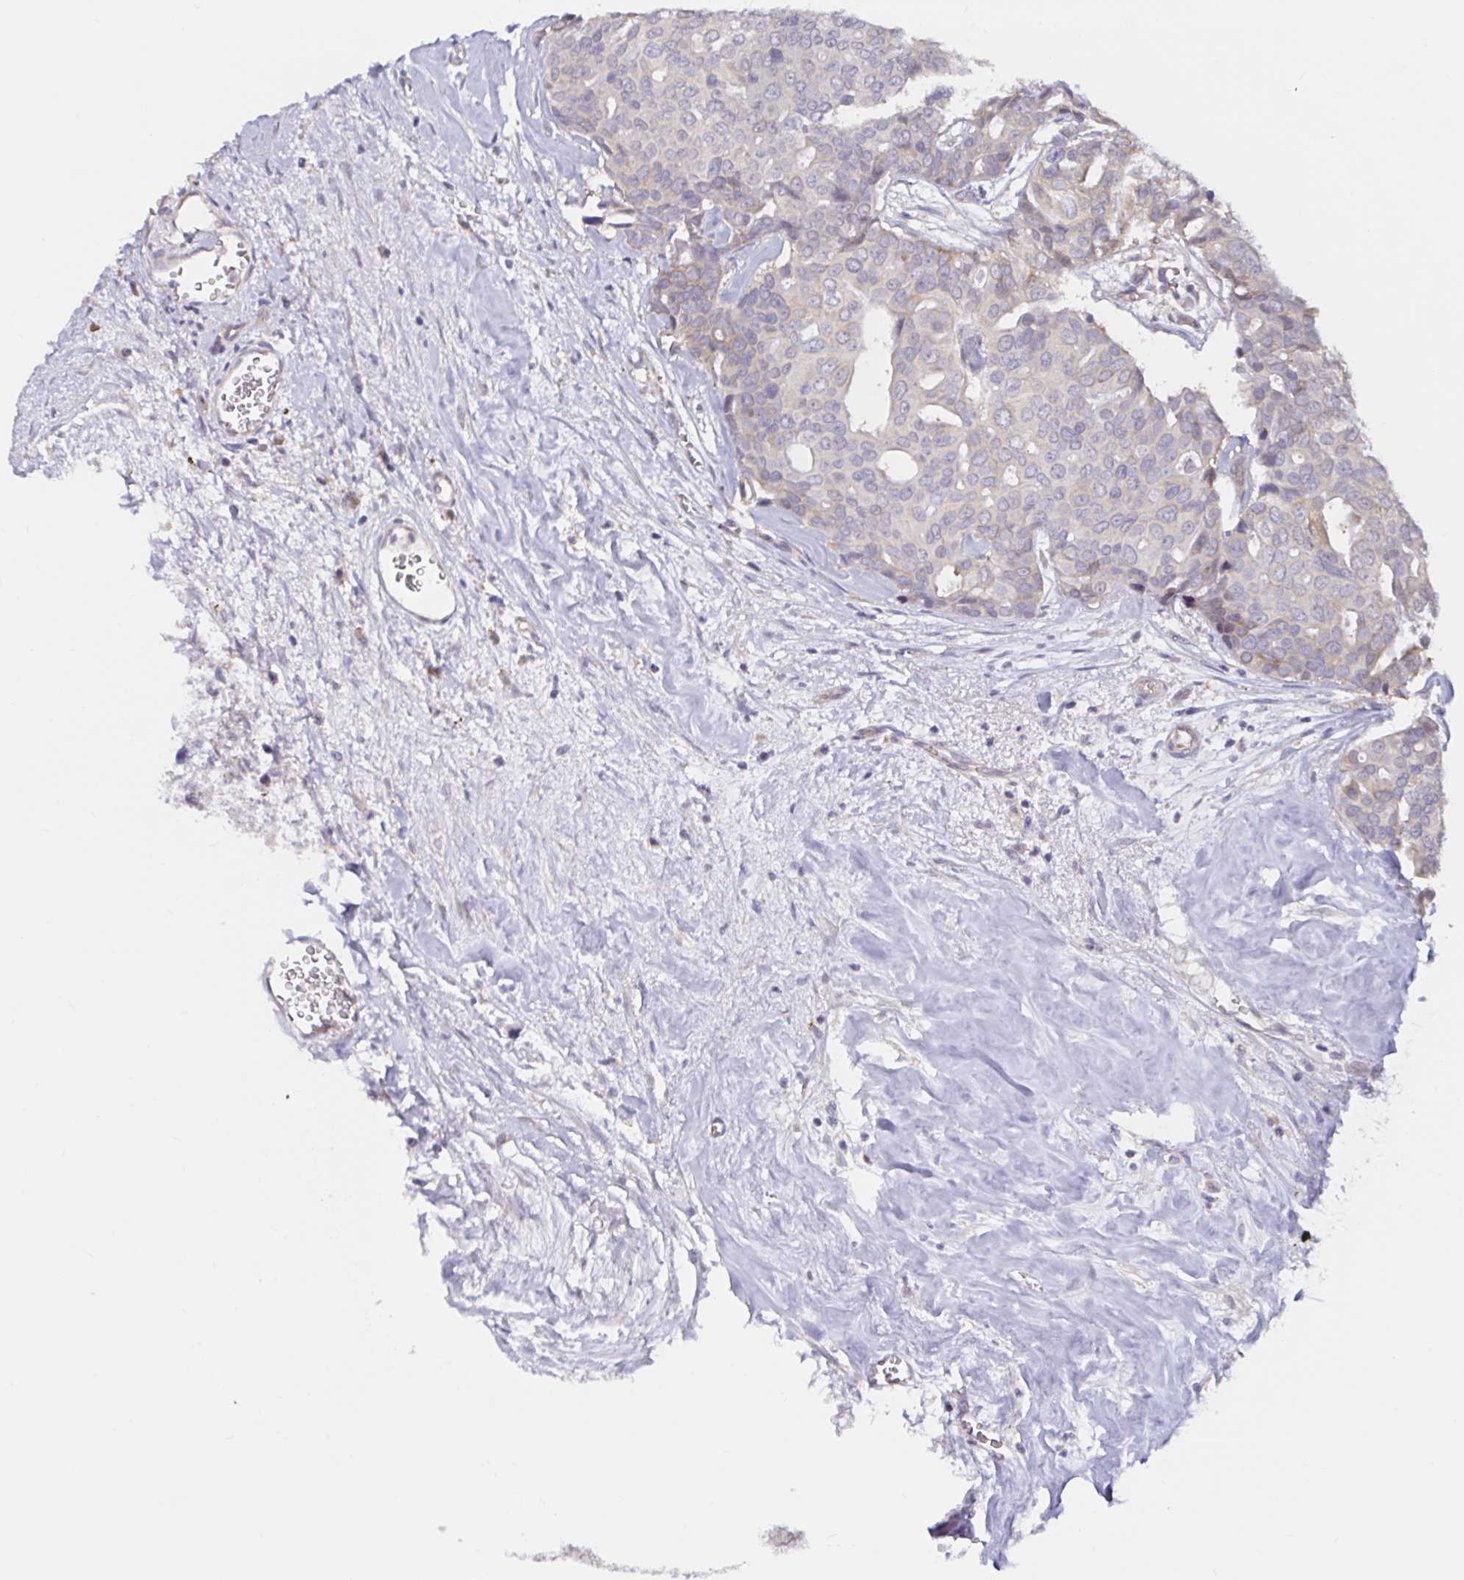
{"staining": {"intensity": "negative", "quantity": "none", "location": "none"}, "tissue": "breast cancer", "cell_type": "Tumor cells", "image_type": "cancer", "snomed": [{"axis": "morphology", "description": "Duct carcinoma"}, {"axis": "topography", "description": "Breast"}], "caption": "Breast intraductal carcinoma was stained to show a protein in brown. There is no significant expression in tumor cells.", "gene": "RSRP1", "patient": {"sex": "female", "age": 54}}